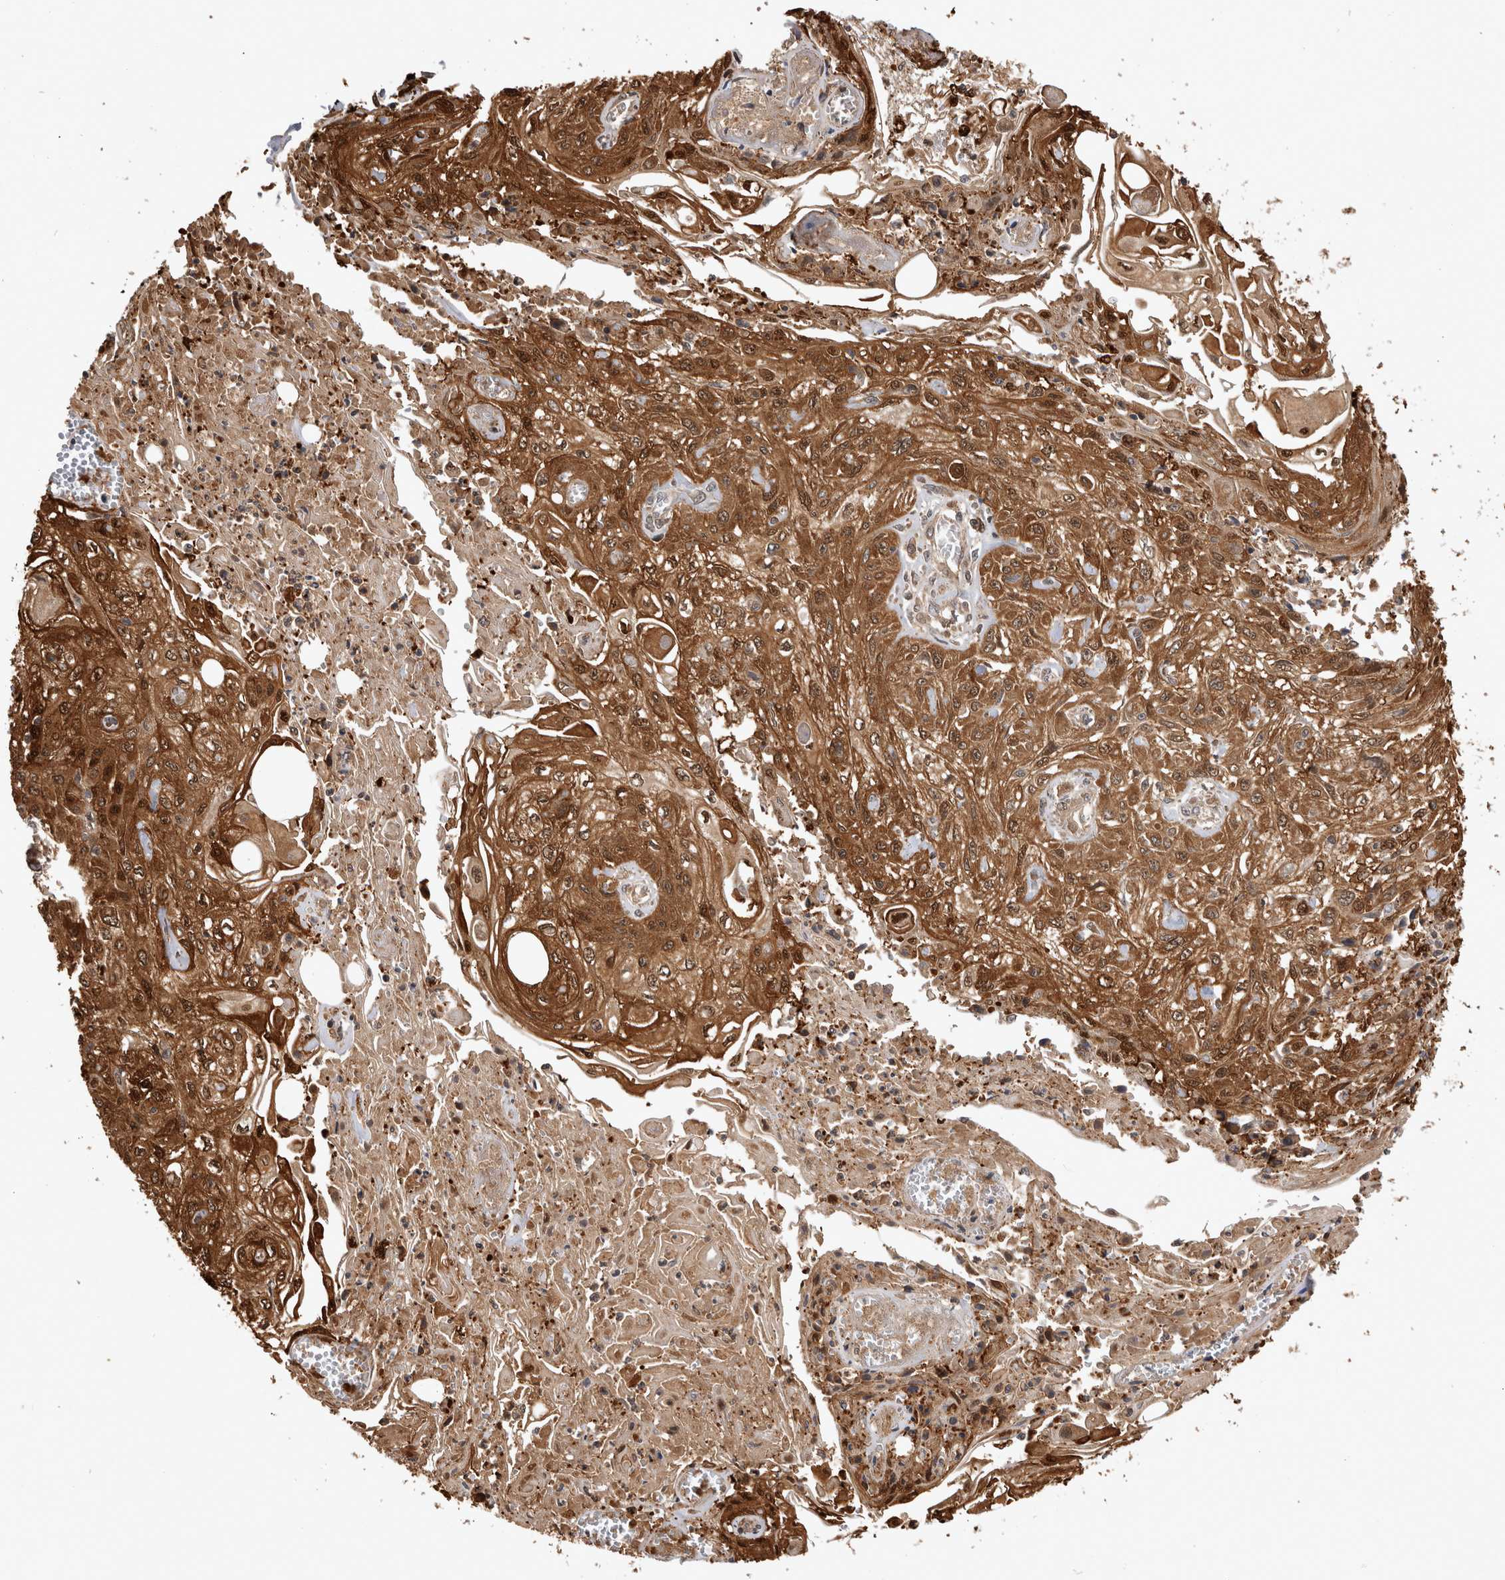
{"staining": {"intensity": "moderate", "quantity": ">75%", "location": "cytoplasmic/membranous,nuclear"}, "tissue": "skin cancer", "cell_type": "Tumor cells", "image_type": "cancer", "snomed": [{"axis": "morphology", "description": "Squamous cell carcinoma, NOS"}, {"axis": "morphology", "description": "Squamous cell carcinoma, metastatic, NOS"}, {"axis": "topography", "description": "Skin"}, {"axis": "topography", "description": "Lymph node"}], "caption": "Protein staining of skin cancer tissue exhibits moderate cytoplasmic/membranous and nuclear staining in approximately >75% of tumor cells. The staining was performed using DAB, with brown indicating positive protein expression. Nuclei are stained blue with hematoxylin.", "gene": "ASTN2", "patient": {"sex": "male", "age": 75}}